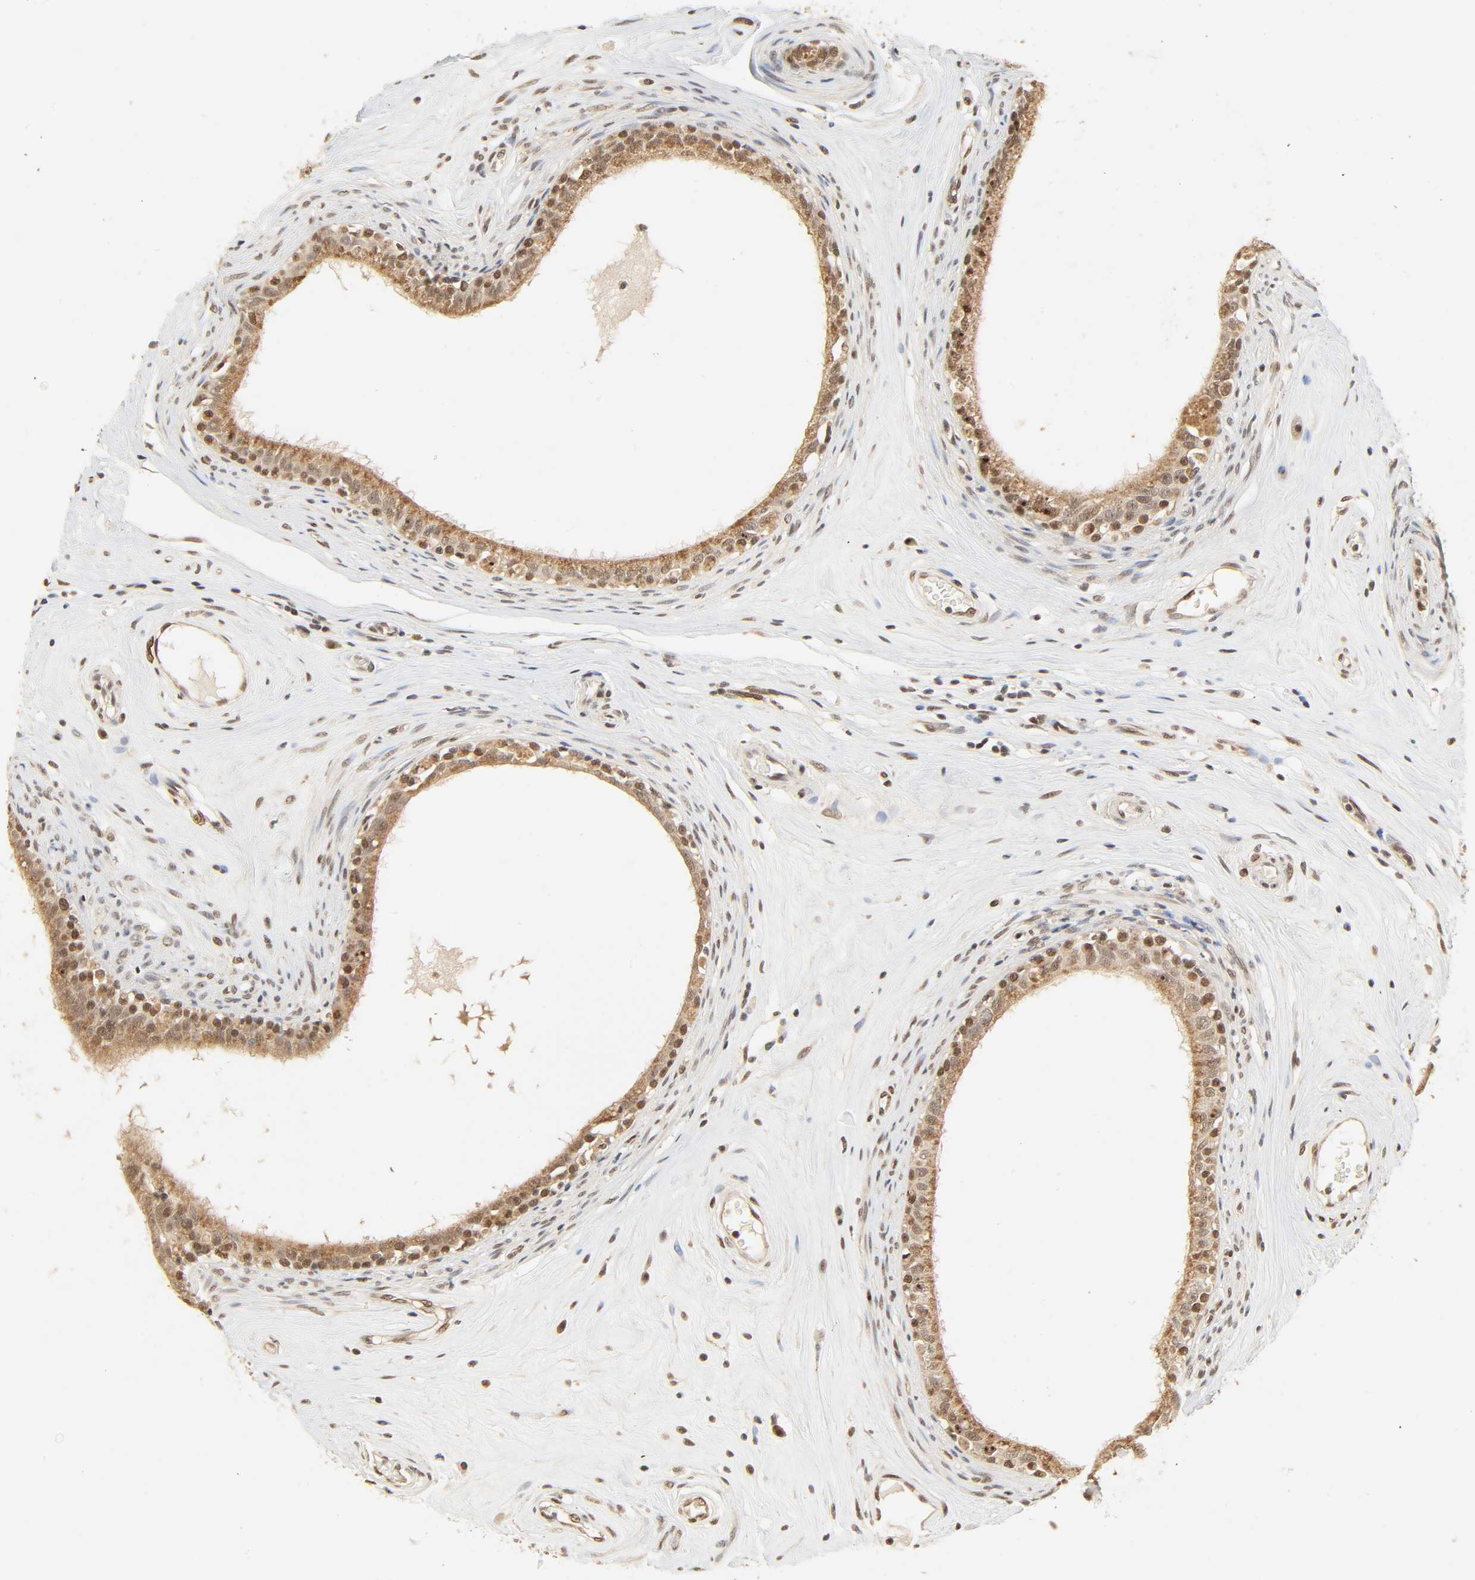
{"staining": {"intensity": "moderate", "quantity": ">75%", "location": "cytoplasmic/membranous,nuclear"}, "tissue": "epididymis", "cell_type": "Glandular cells", "image_type": "normal", "snomed": [{"axis": "morphology", "description": "Normal tissue, NOS"}, {"axis": "morphology", "description": "Inflammation, NOS"}, {"axis": "topography", "description": "Epididymis"}], "caption": "A high-resolution histopathology image shows immunohistochemistry staining of unremarkable epididymis, which reveals moderate cytoplasmic/membranous,nuclear expression in approximately >75% of glandular cells.", "gene": "UBC", "patient": {"sex": "male", "age": 84}}